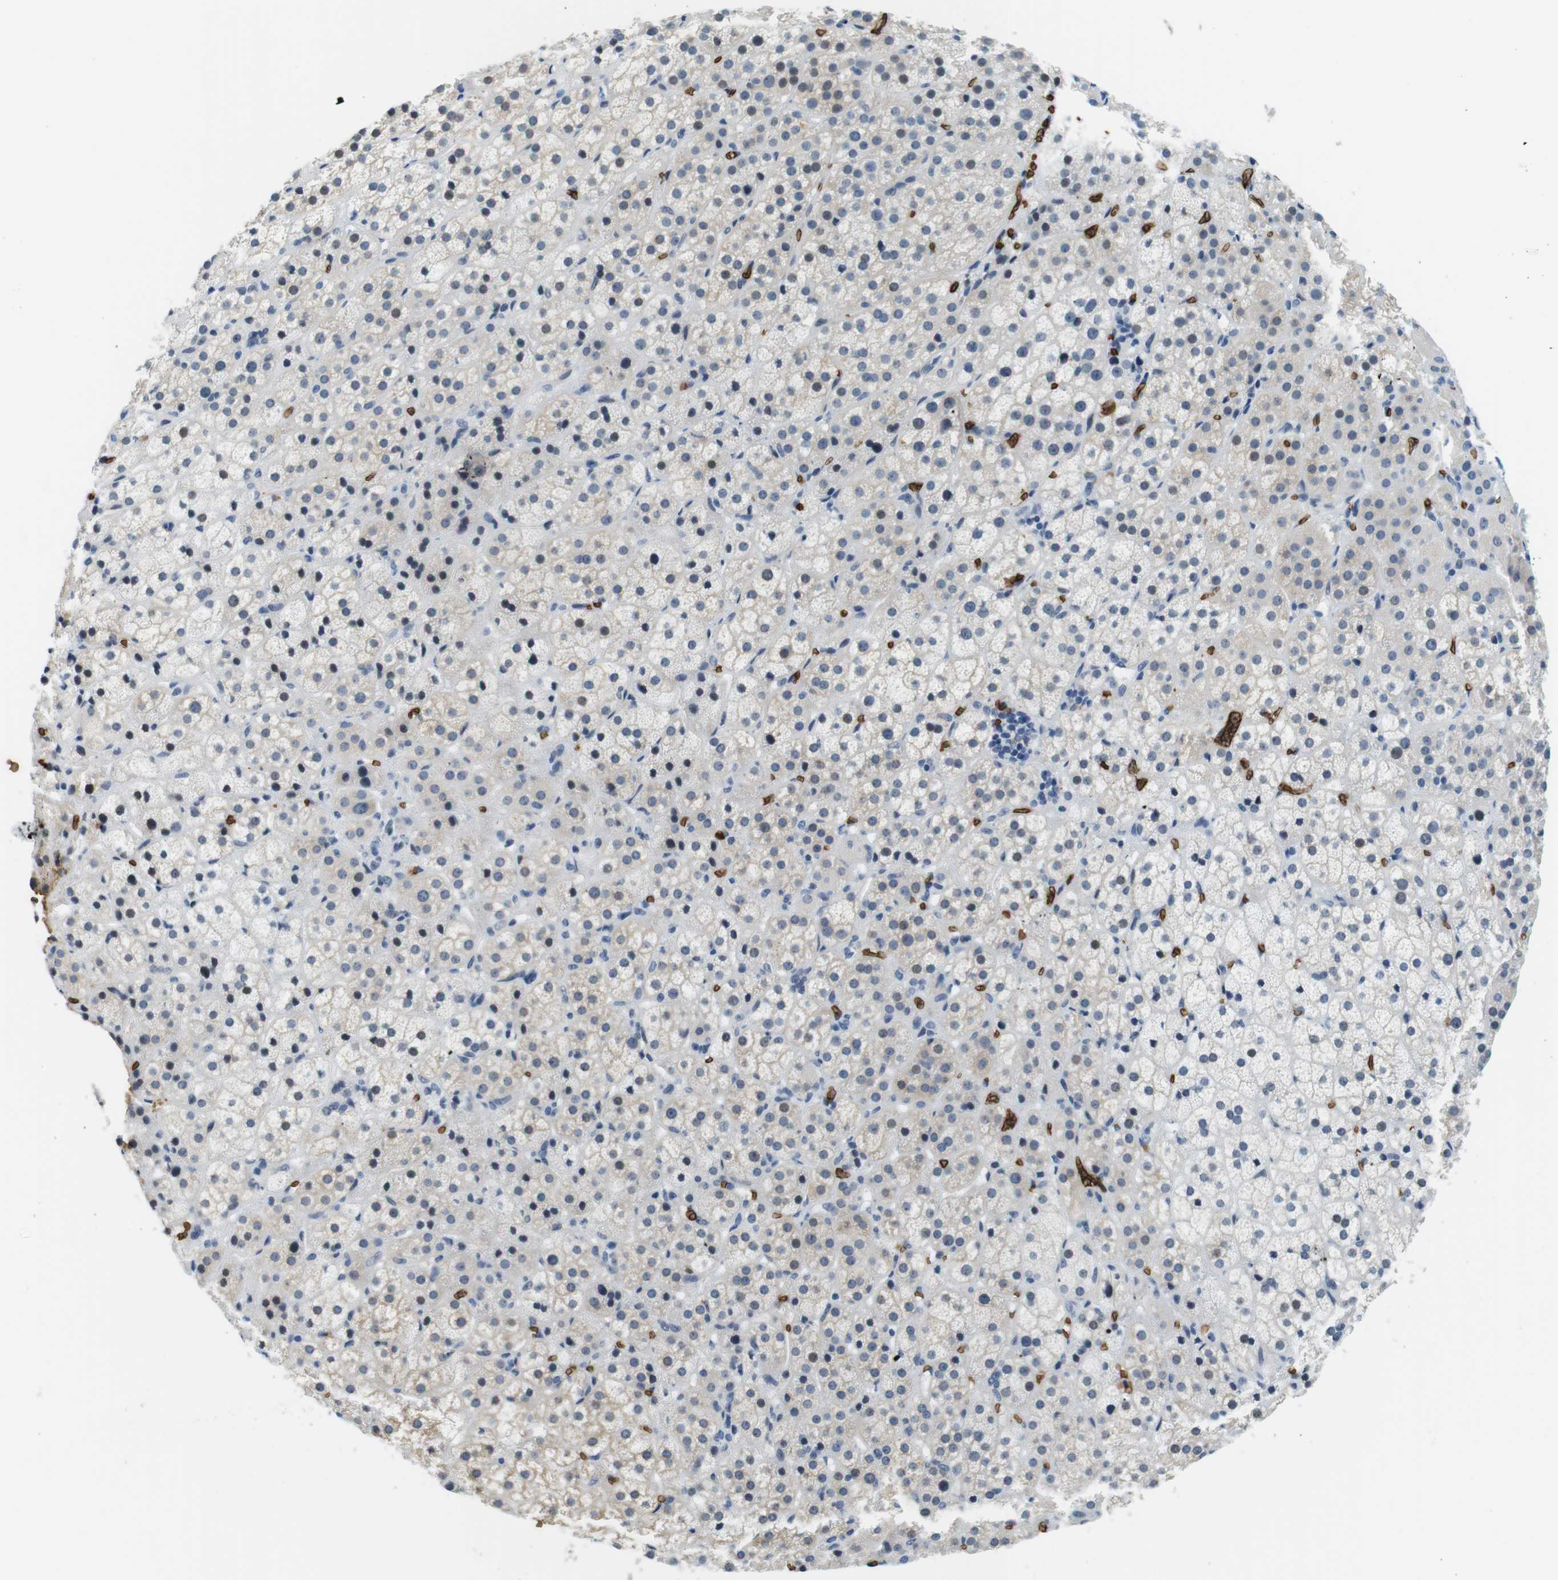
{"staining": {"intensity": "negative", "quantity": "none", "location": "none"}, "tissue": "adrenal gland", "cell_type": "Glandular cells", "image_type": "normal", "snomed": [{"axis": "morphology", "description": "Normal tissue, NOS"}, {"axis": "topography", "description": "Adrenal gland"}], "caption": "The histopathology image exhibits no significant staining in glandular cells of adrenal gland. (DAB (3,3'-diaminobenzidine) IHC visualized using brightfield microscopy, high magnification).", "gene": "SLC4A1", "patient": {"sex": "female", "age": 57}}